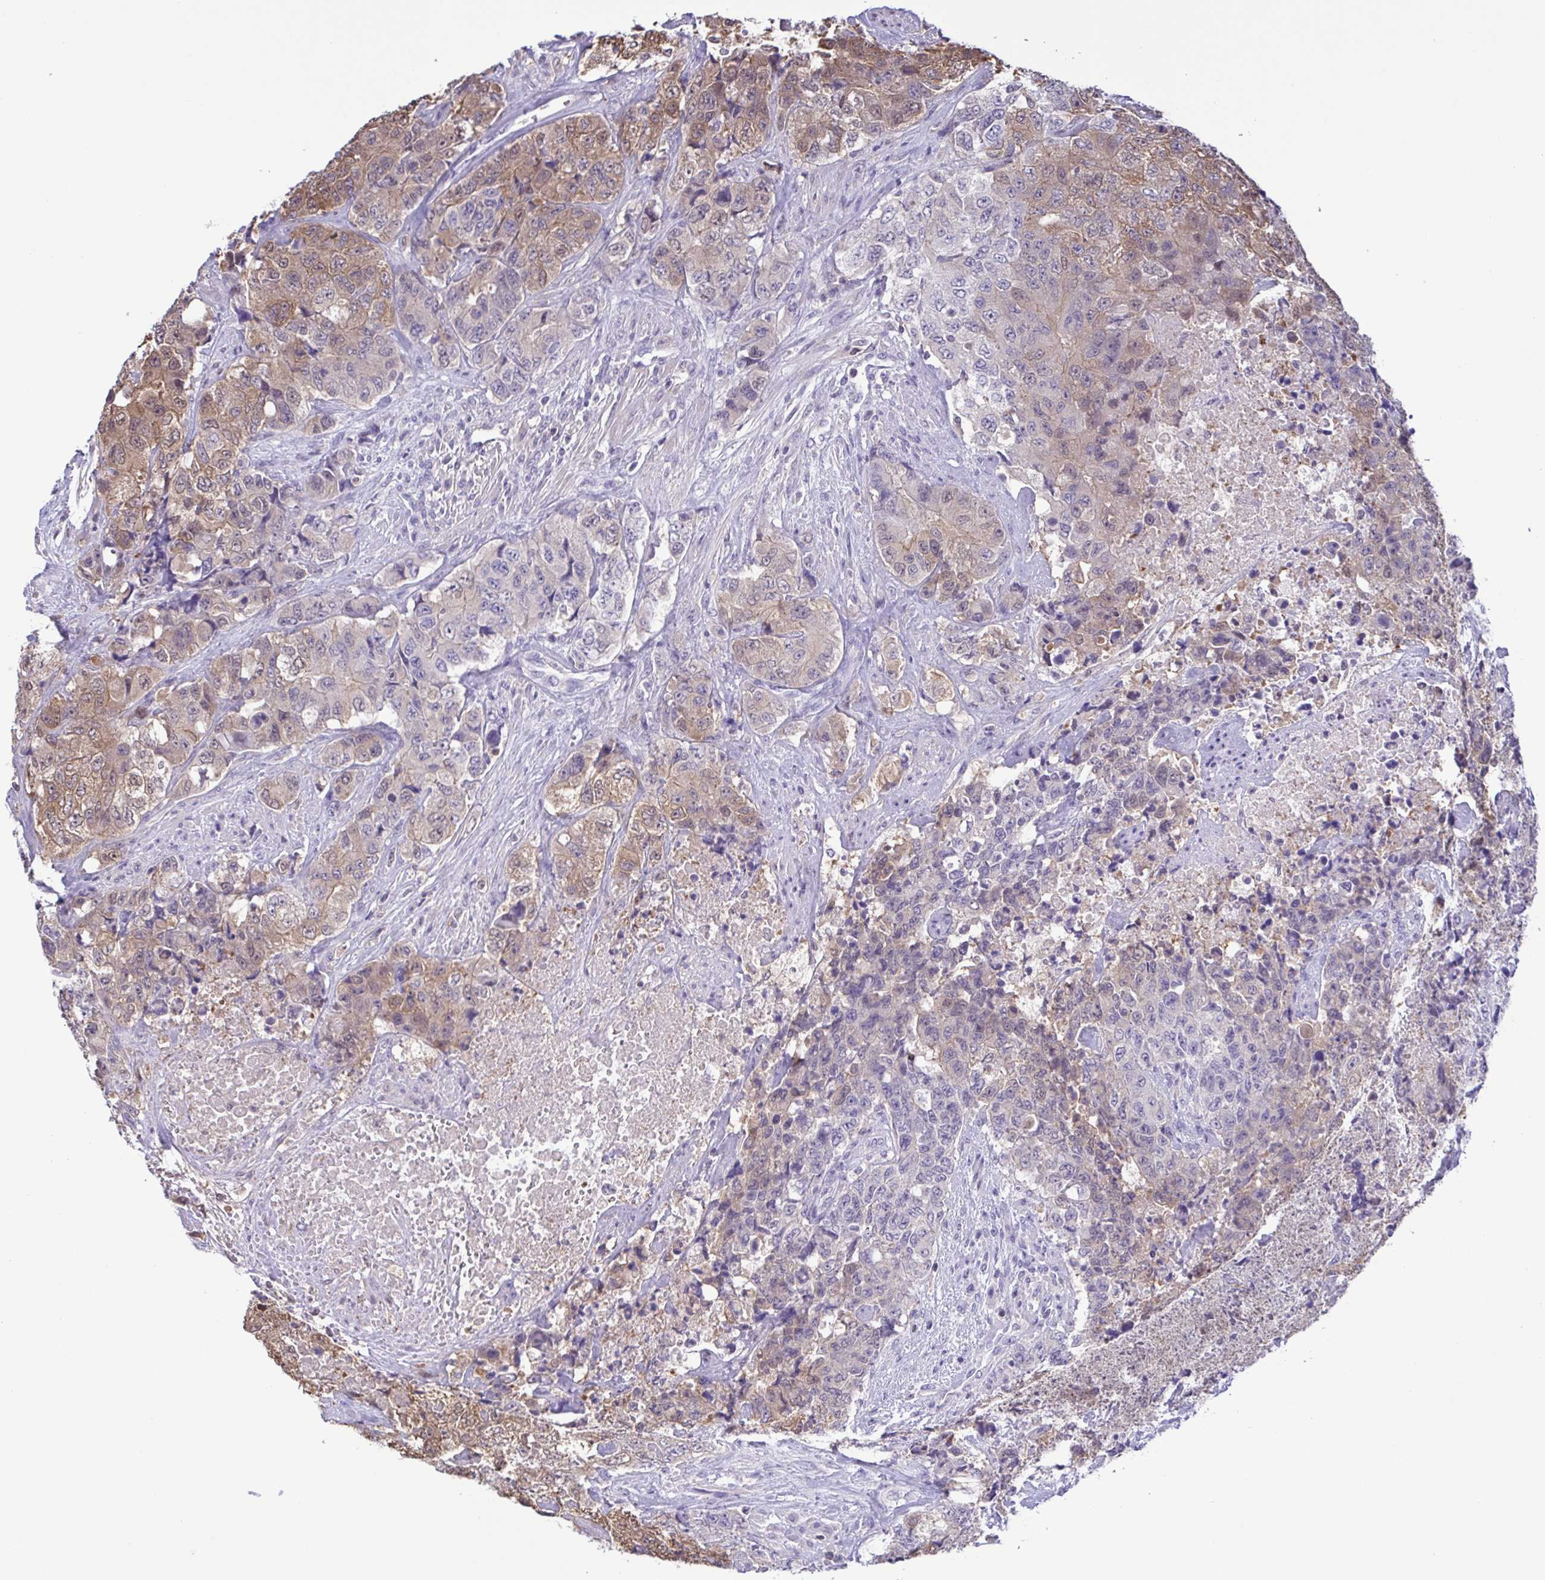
{"staining": {"intensity": "weak", "quantity": "25%-75%", "location": "cytoplasmic/membranous"}, "tissue": "urothelial cancer", "cell_type": "Tumor cells", "image_type": "cancer", "snomed": [{"axis": "morphology", "description": "Urothelial carcinoma, High grade"}, {"axis": "topography", "description": "Urinary bladder"}], "caption": "Protein expression by immunohistochemistry (IHC) shows weak cytoplasmic/membranous staining in about 25%-75% of tumor cells in urothelial carcinoma (high-grade).", "gene": "LDHC", "patient": {"sex": "female", "age": 78}}